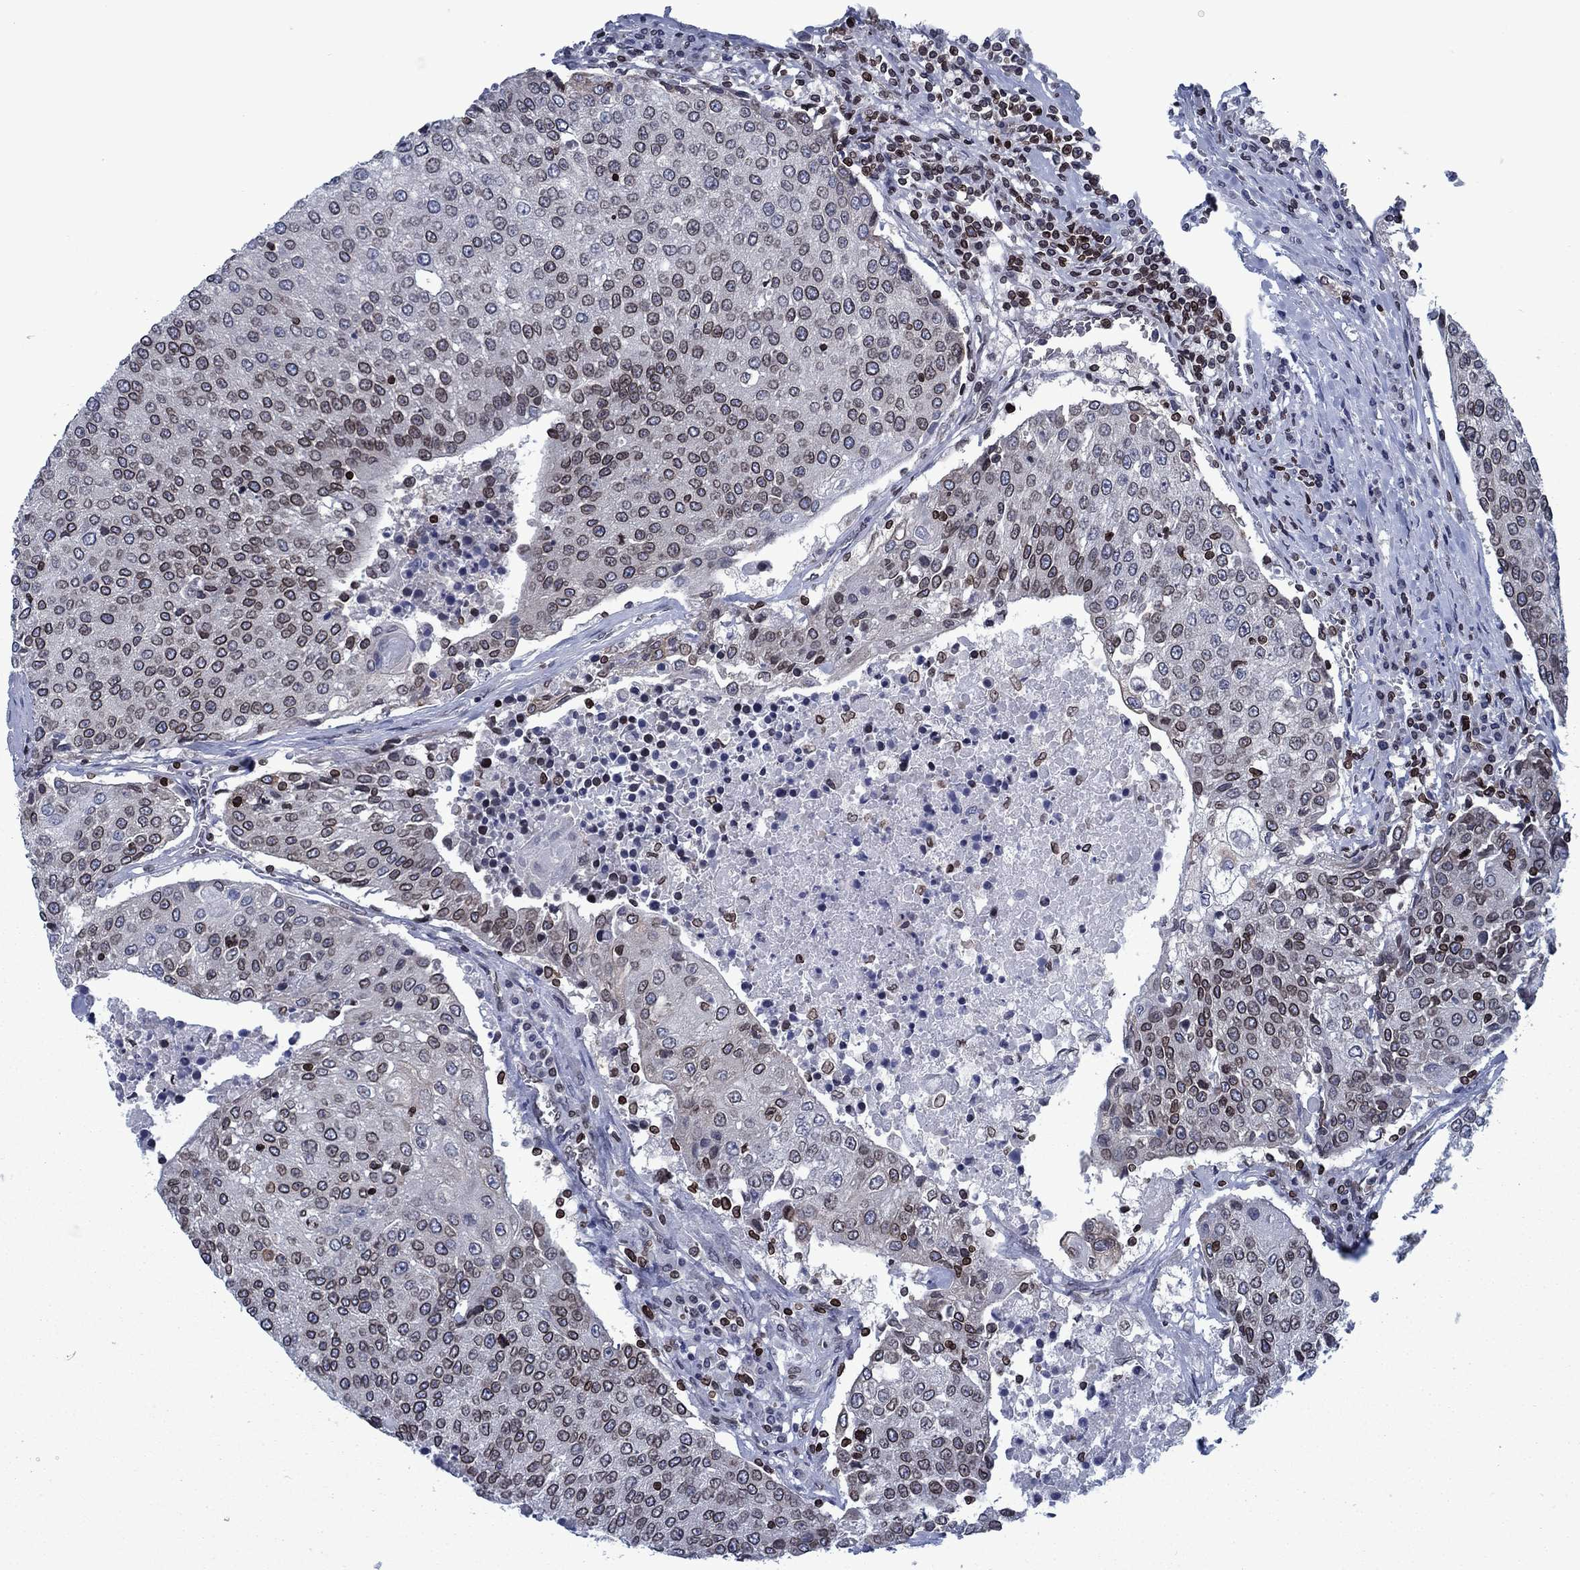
{"staining": {"intensity": "moderate", "quantity": "<25%", "location": "cytoplasmic/membranous,nuclear"}, "tissue": "urothelial cancer", "cell_type": "Tumor cells", "image_type": "cancer", "snomed": [{"axis": "morphology", "description": "Urothelial carcinoma, High grade"}, {"axis": "topography", "description": "Urinary bladder"}], "caption": "DAB immunohistochemical staining of human urothelial cancer demonstrates moderate cytoplasmic/membranous and nuclear protein staining in approximately <25% of tumor cells. (Stains: DAB in brown, nuclei in blue, Microscopy: brightfield microscopy at high magnification).", "gene": "SLA", "patient": {"sex": "female", "age": 85}}